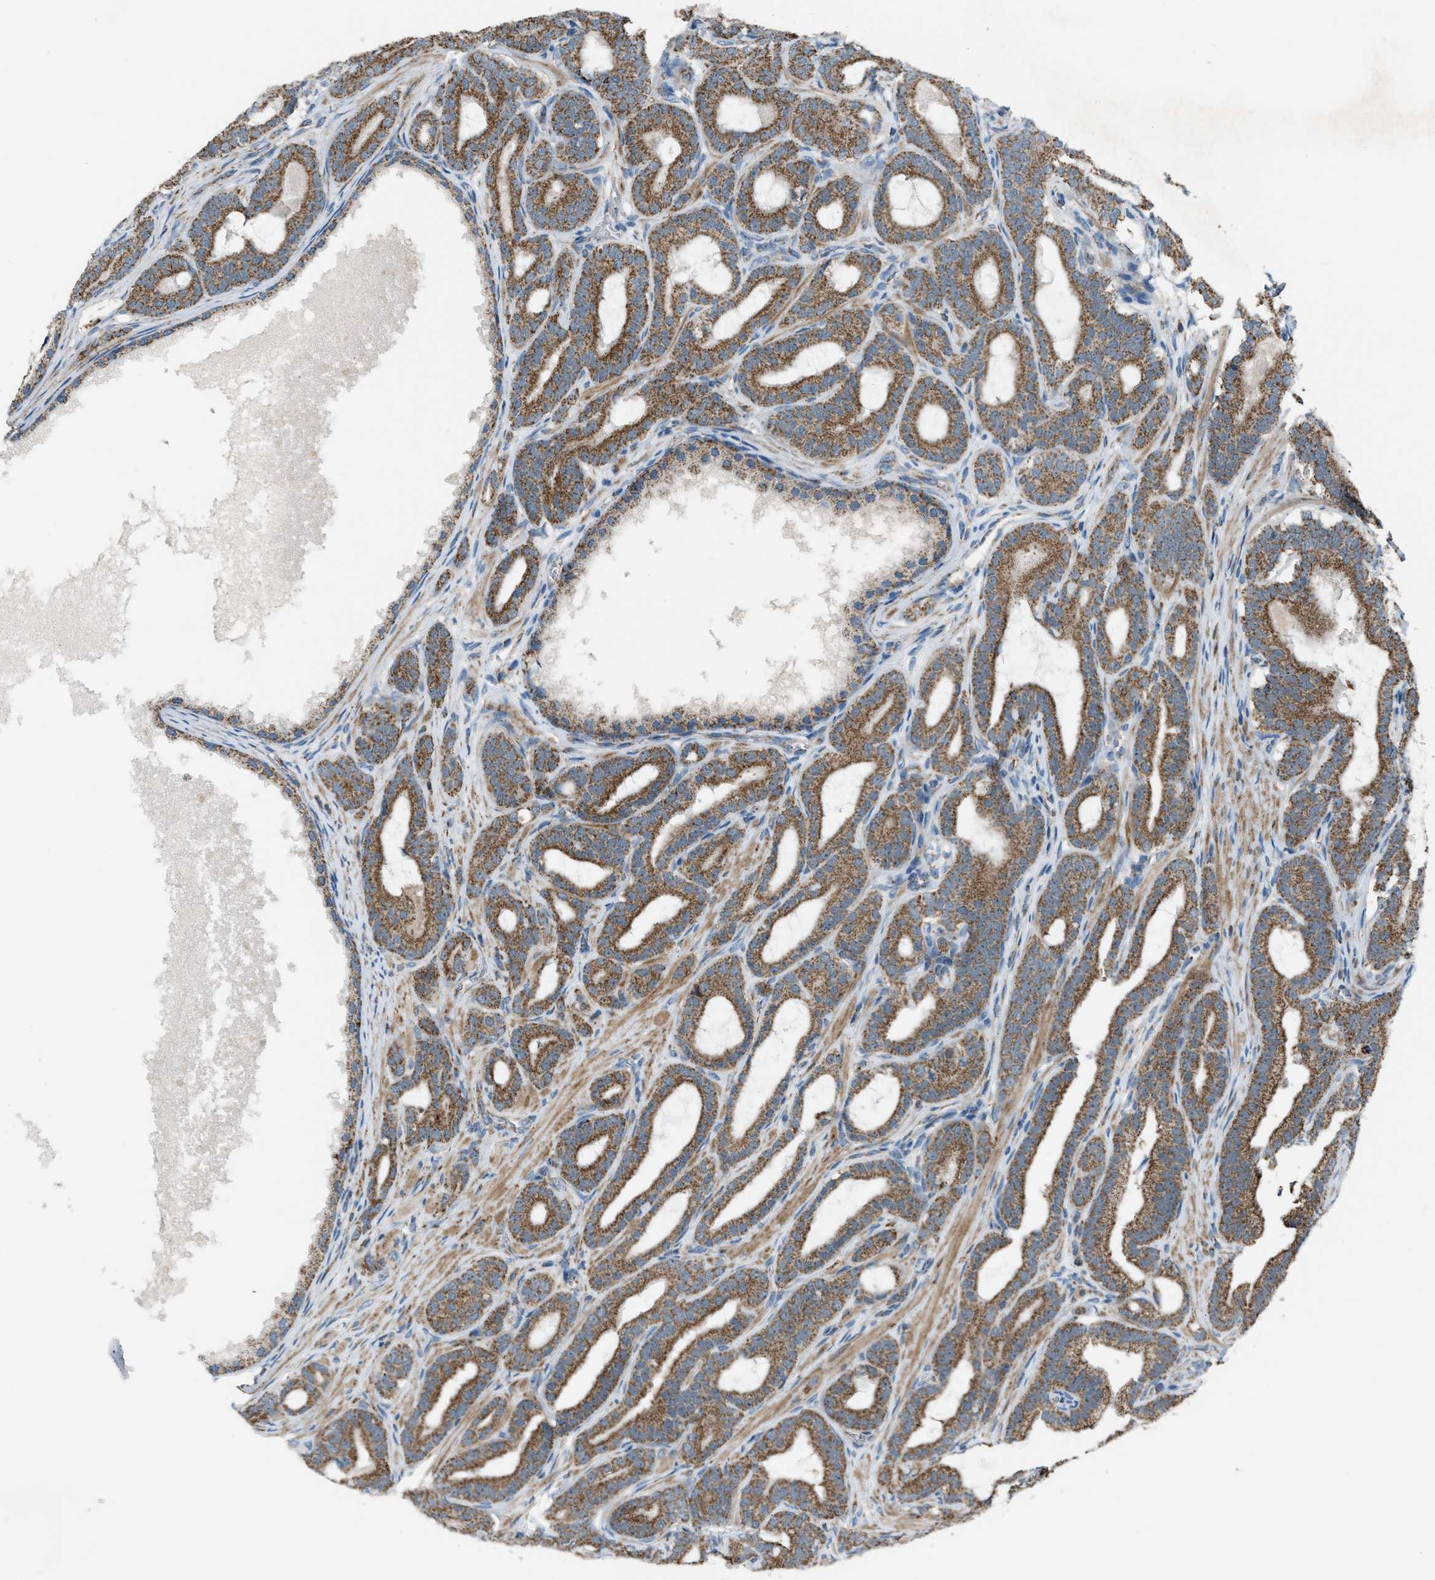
{"staining": {"intensity": "moderate", "quantity": ">75%", "location": "cytoplasmic/membranous"}, "tissue": "prostate cancer", "cell_type": "Tumor cells", "image_type": "cancer", "snomed": [{"axis": "morphology", "description": "Adenocarcinoma, High grade"}, {"axis": "topography", "description": "Prostate"}], "caption": "A brown stain labels moderate cytoplasmic/membranous positivity of a protein in adenocarcinoma (high-grade) (prostate) tumor cells.", "gene": "CHN2", "patient": {"sex": "male", "age": 60}}